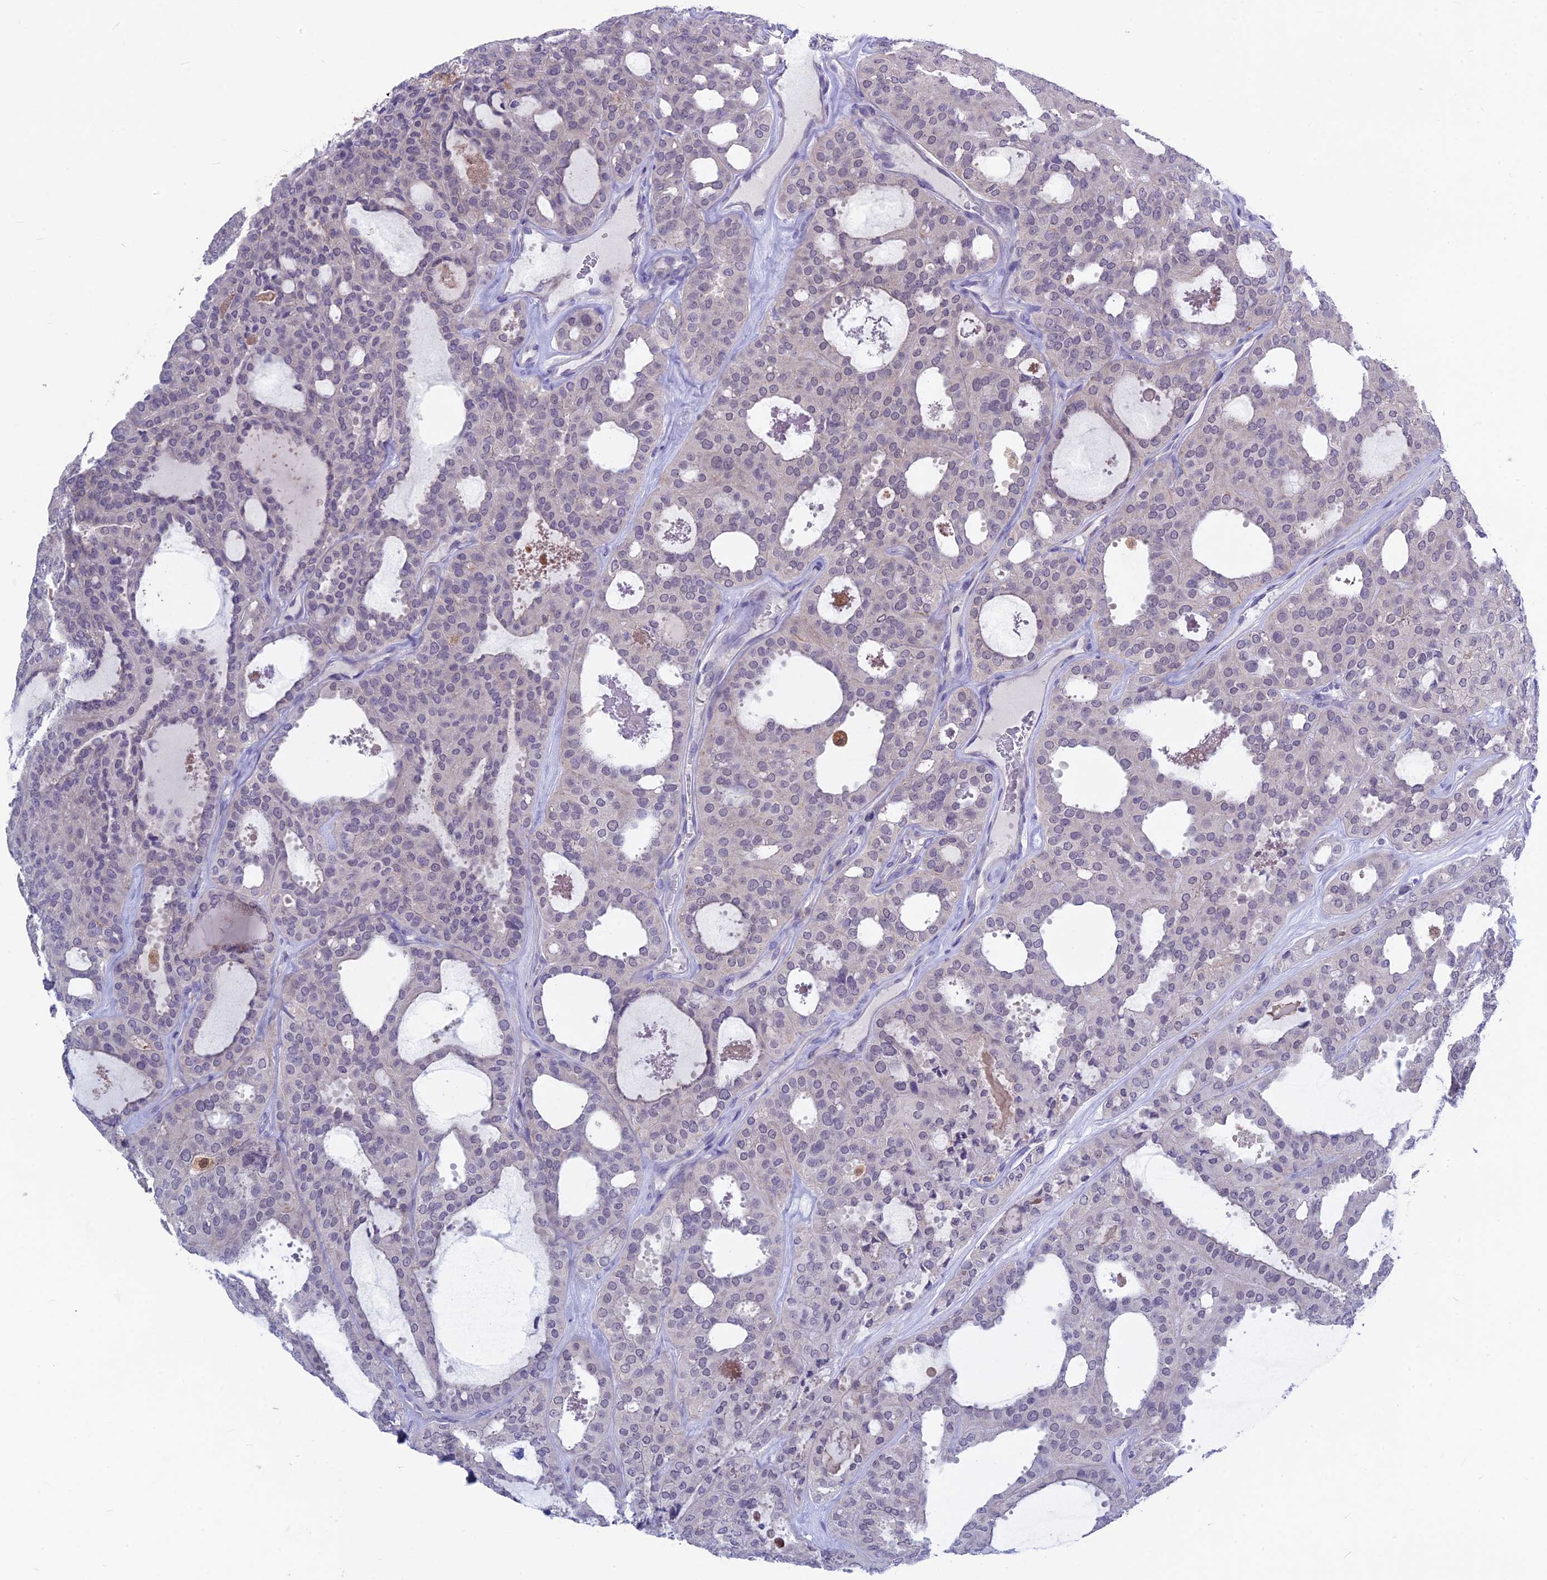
{"staining": {"intensity": "negative", "quantity": "none", "location": "none"}, "tissue": "thyroid cancer", "cell_type": "Tumor cells", "image_type": "cancer", "snomed": [{"axis": "morphology", "description": "Follicular adenoma carcinoma, NOS"}, {"axis": "topography", "description": "Thyroid gland"}], "caption": "Photomicrograph shows no protein expression in tumor cells of thyroid cancer (follicular adenoma carcinoma) tissue. The staining was performed using DAB (3,3'-diaminobenzidine) to visualize the protein expression in brown, while the nuclei were stained in blue with hematoxylin (Magnification: 20x).", "gene": "SNTN", "patient": {"sex": "male", "age": 75}}